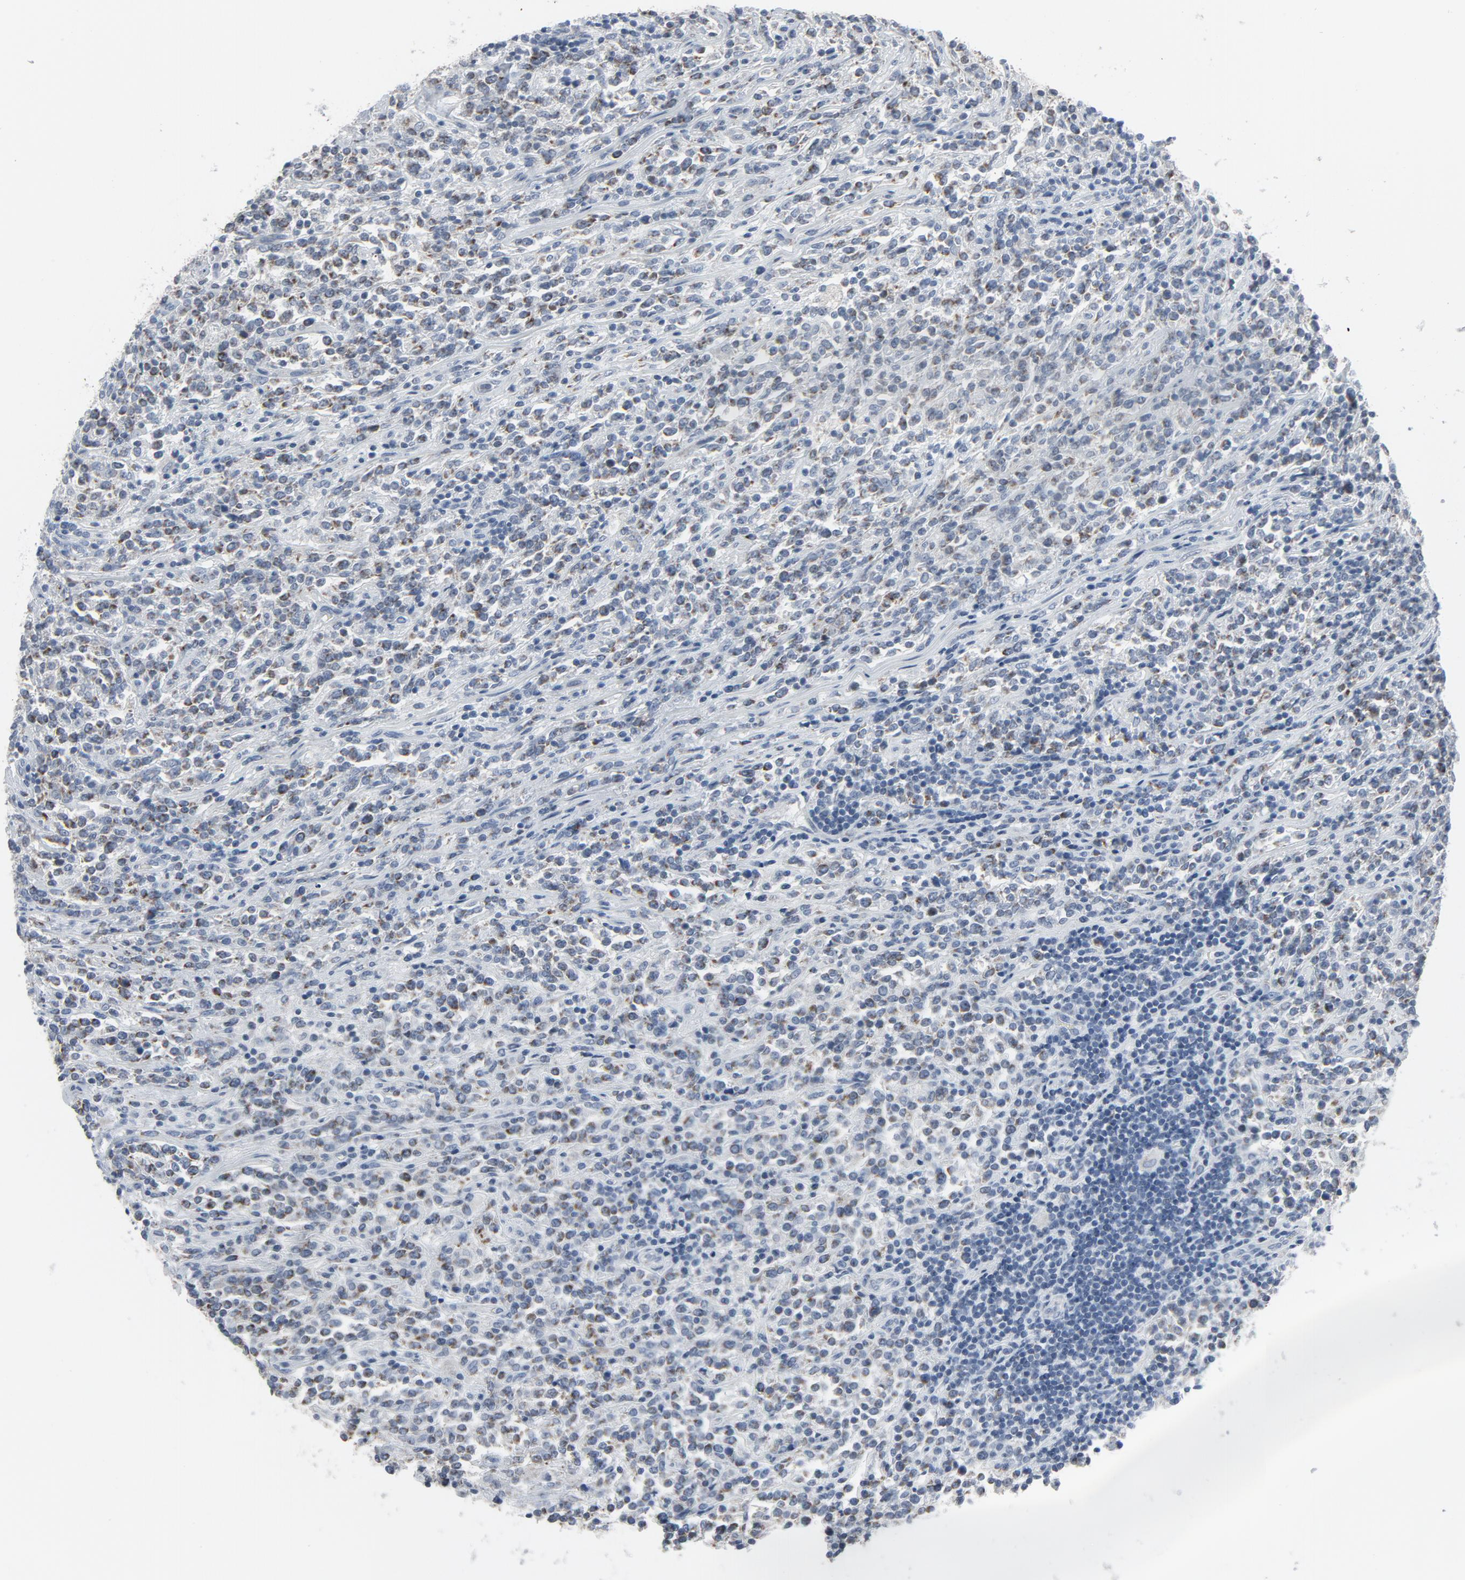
{"staining": {"intensity": "weak", "quantity": "25%-75%", "location": "cytoplasmic/membranous"}, "tissue": "lymphoma", "cell_type": "Tumor cells", "image_type": "cancer", "snomed": [{"axis": "morphology", "description": "Malignant lymphoma, non-Hodgkin's type, High grade"}, {"axis": "topography", "description": "Soft tissue"}], "caption": "This histopathology image demonstrates IHC staining of human lymphoma, with low weak cytoplasmic/membranous expression in about 25%-75% of tumor cells.", "gene": "GPX2", "patient": {"sex": "male", "age": 18}}